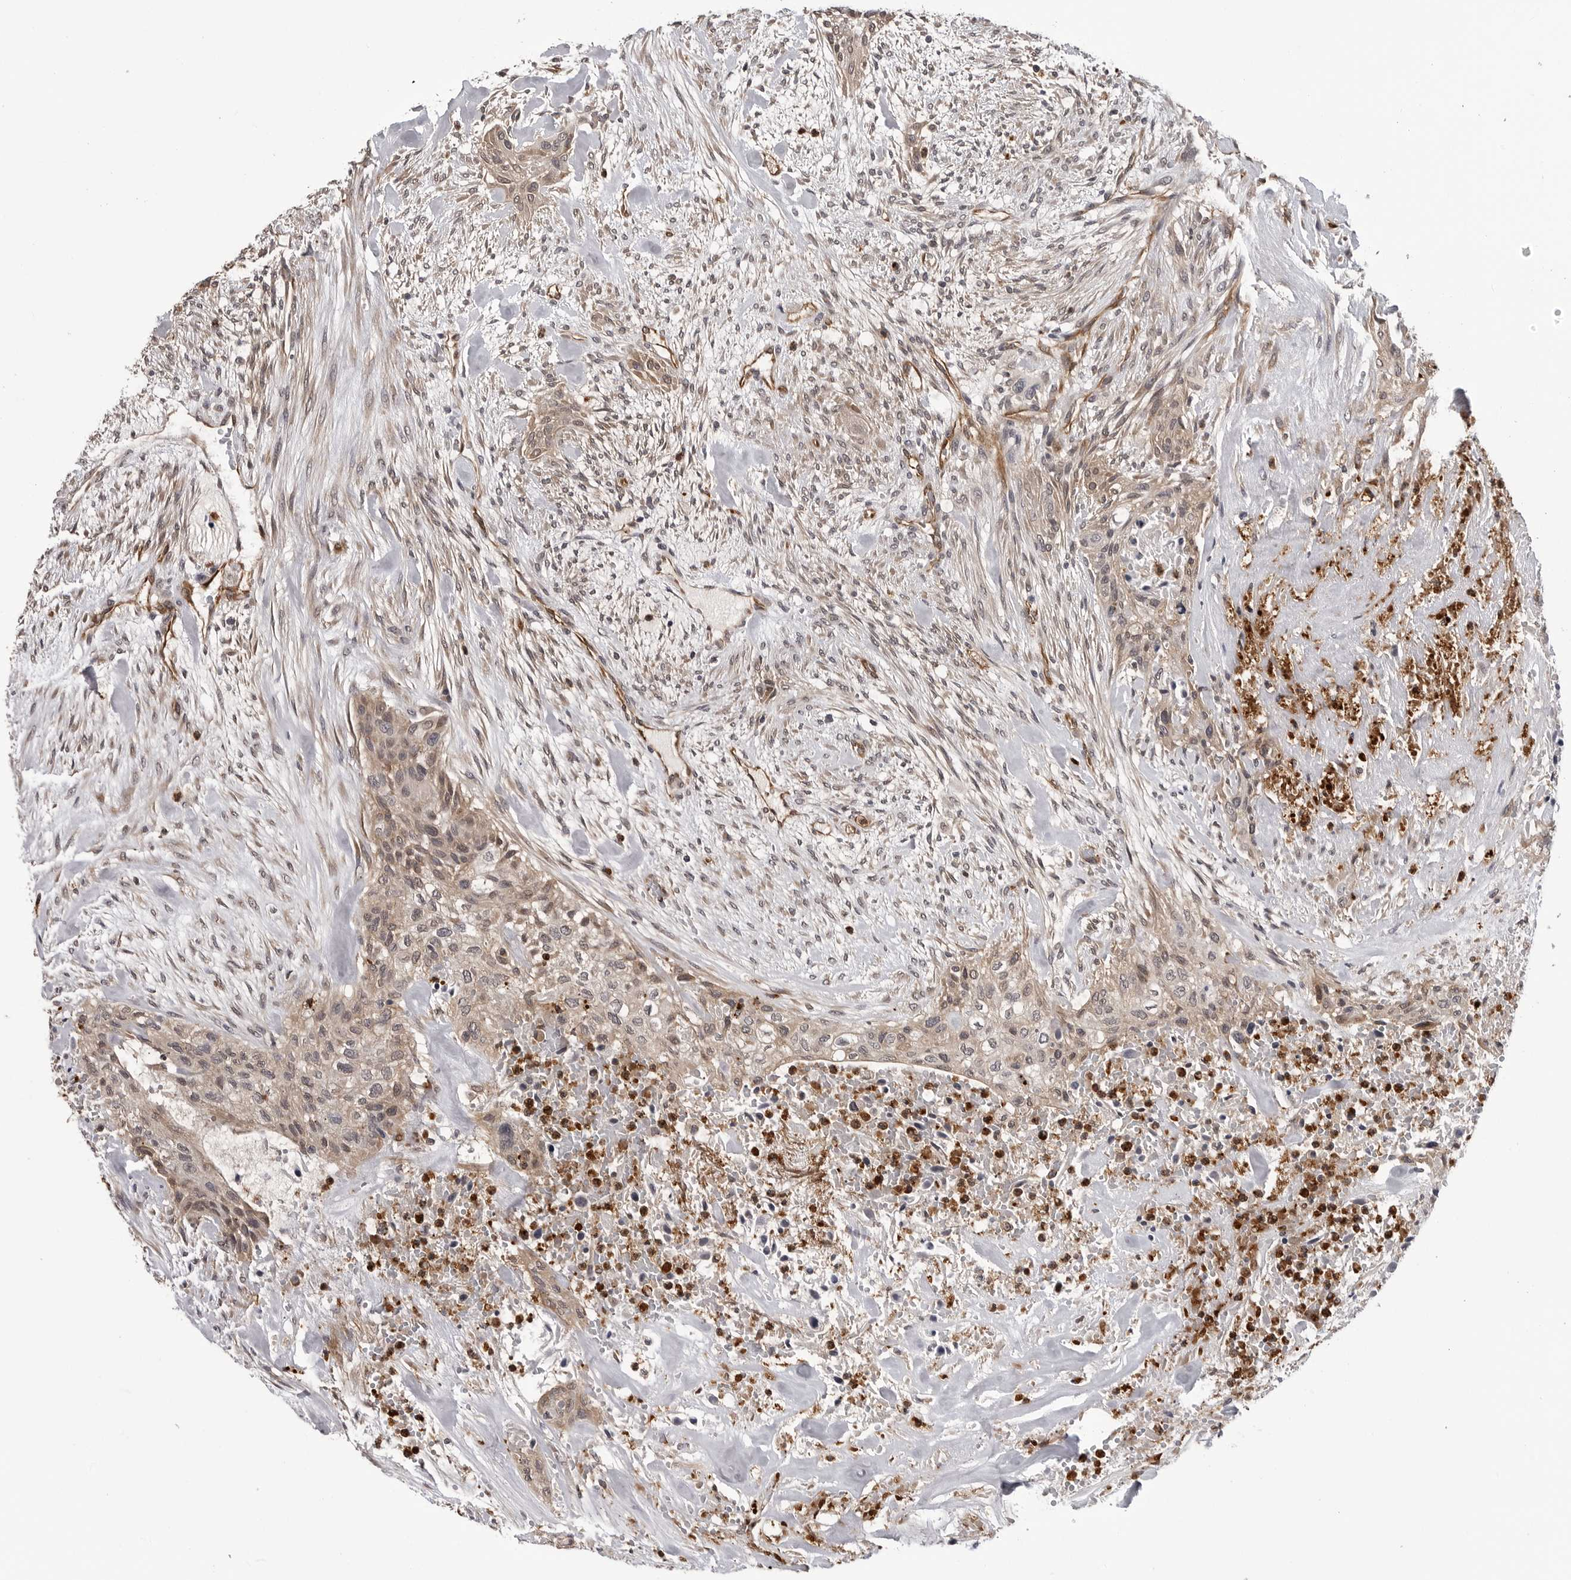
{"staining": {"intensity": "weak", "quantity": "25%-75%", "location": "cytoplasmic/membranous"}, "tissue": "urothelial cancer", "cell_type": "Tumor cells", "image_type": "cancer", "snomed": [{"axis": "morphology", "description": "Urothelial carcinoma, High grade"}, {"axis": "topography", "description": "Urinary bladder"}], "caption": "Immunohistochemical staining of urothelial cancer shows weak cytoplasmic/membranous protein staining in approximately 25%-75% of tumor cells.", "gene": "TRMT13", "patient": {"sex": "male", "age": 35}}